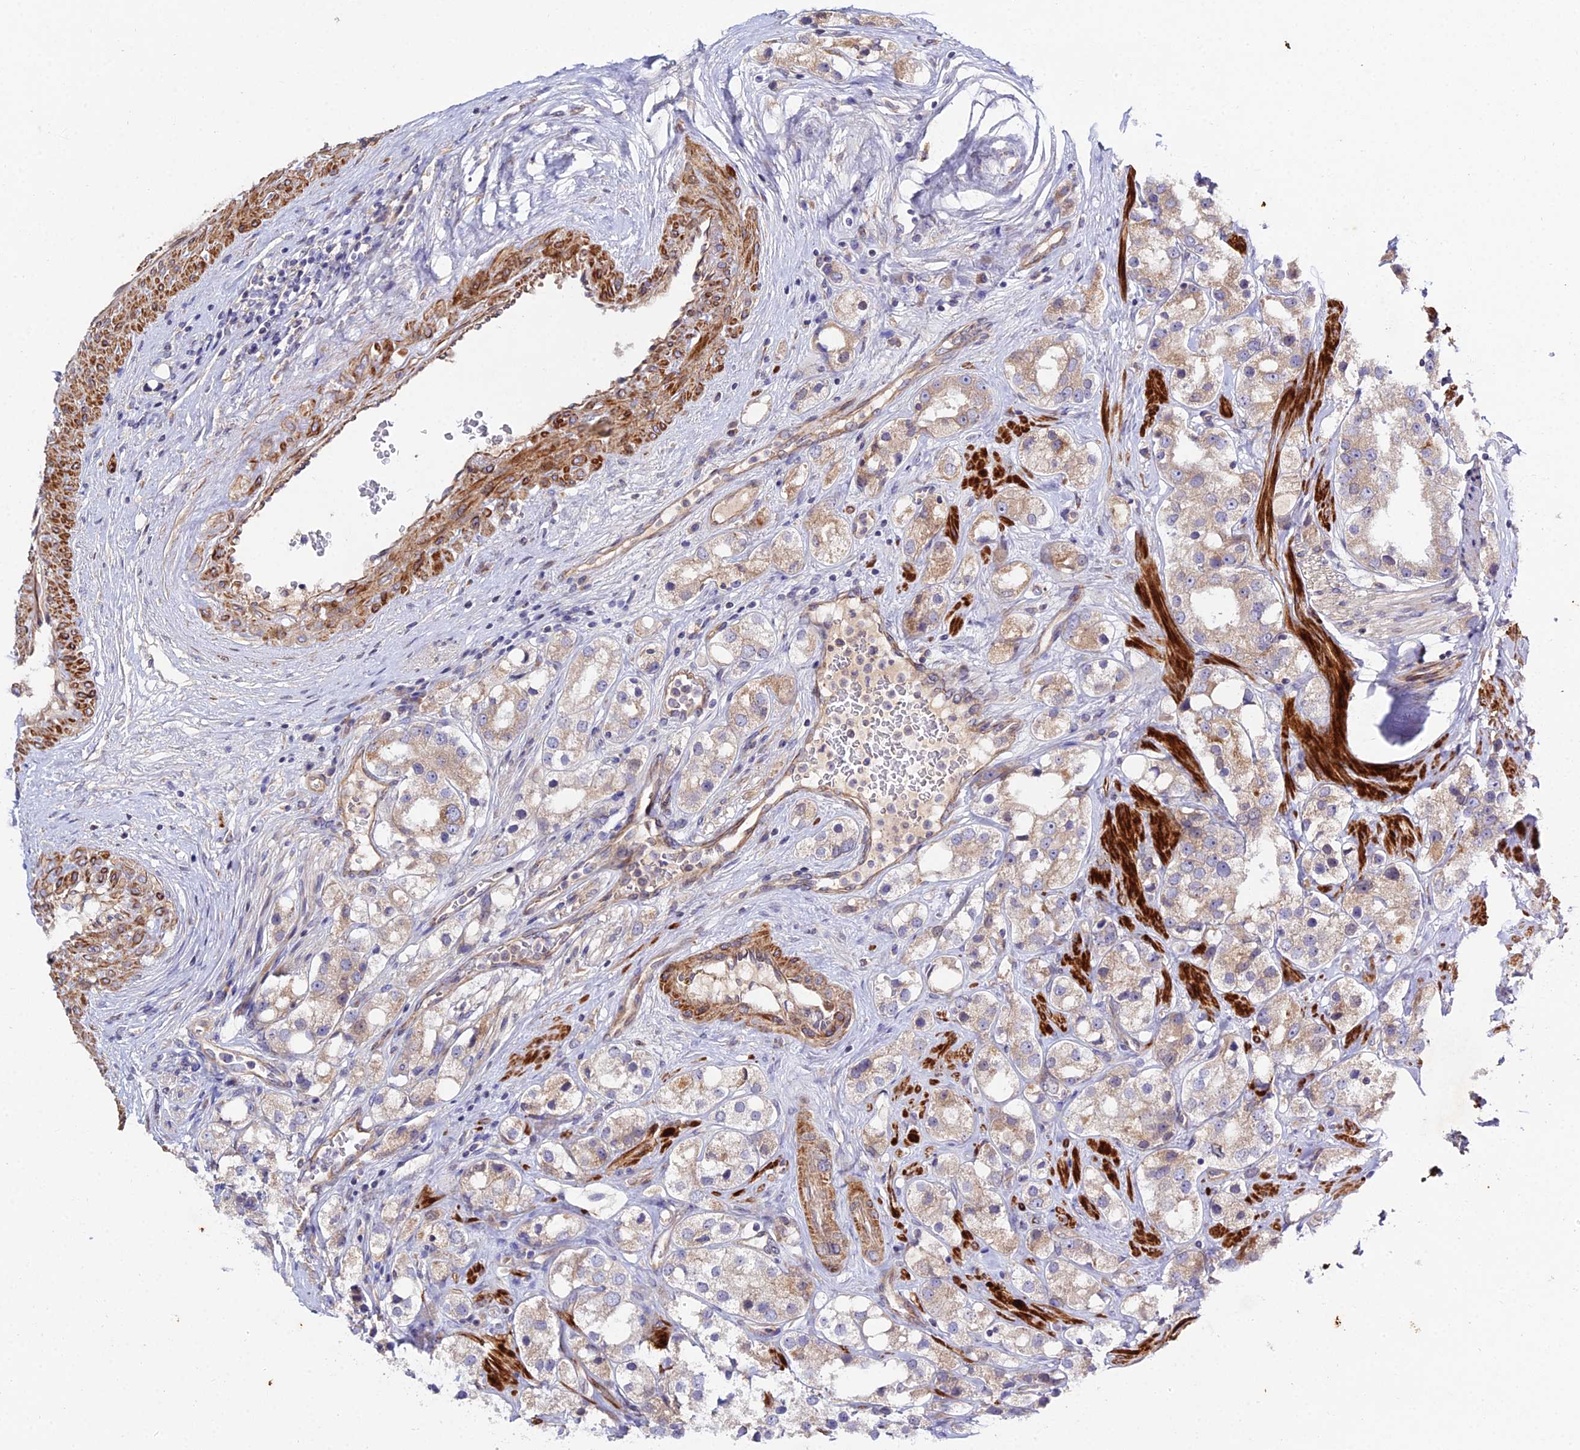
{"staining": {"intensity": "weak", "quantity": "25%-75%", "location": "cytoplasmic/membranous"}, "tissue": "prostate cancer", "cell_type": "Tumor cells", "image_type": "cancer", "snomed": [{"axis": "morphology", "description": "Adenocarcinoma, NOS"}, {"axis": "topography", "description": "Prostate"}], "caption": "High-magnification brightfield microscopy of prostate adenocarcinoma stained with DAB (brown) and counterstained with hematoxylin (blue). tumor cells exhibit weak cytoplasmic/membranous positivity is present in about25%-75% of cells.", "gene": "ARL6IP1", "patient": {"sex": "male", "age": 79}}